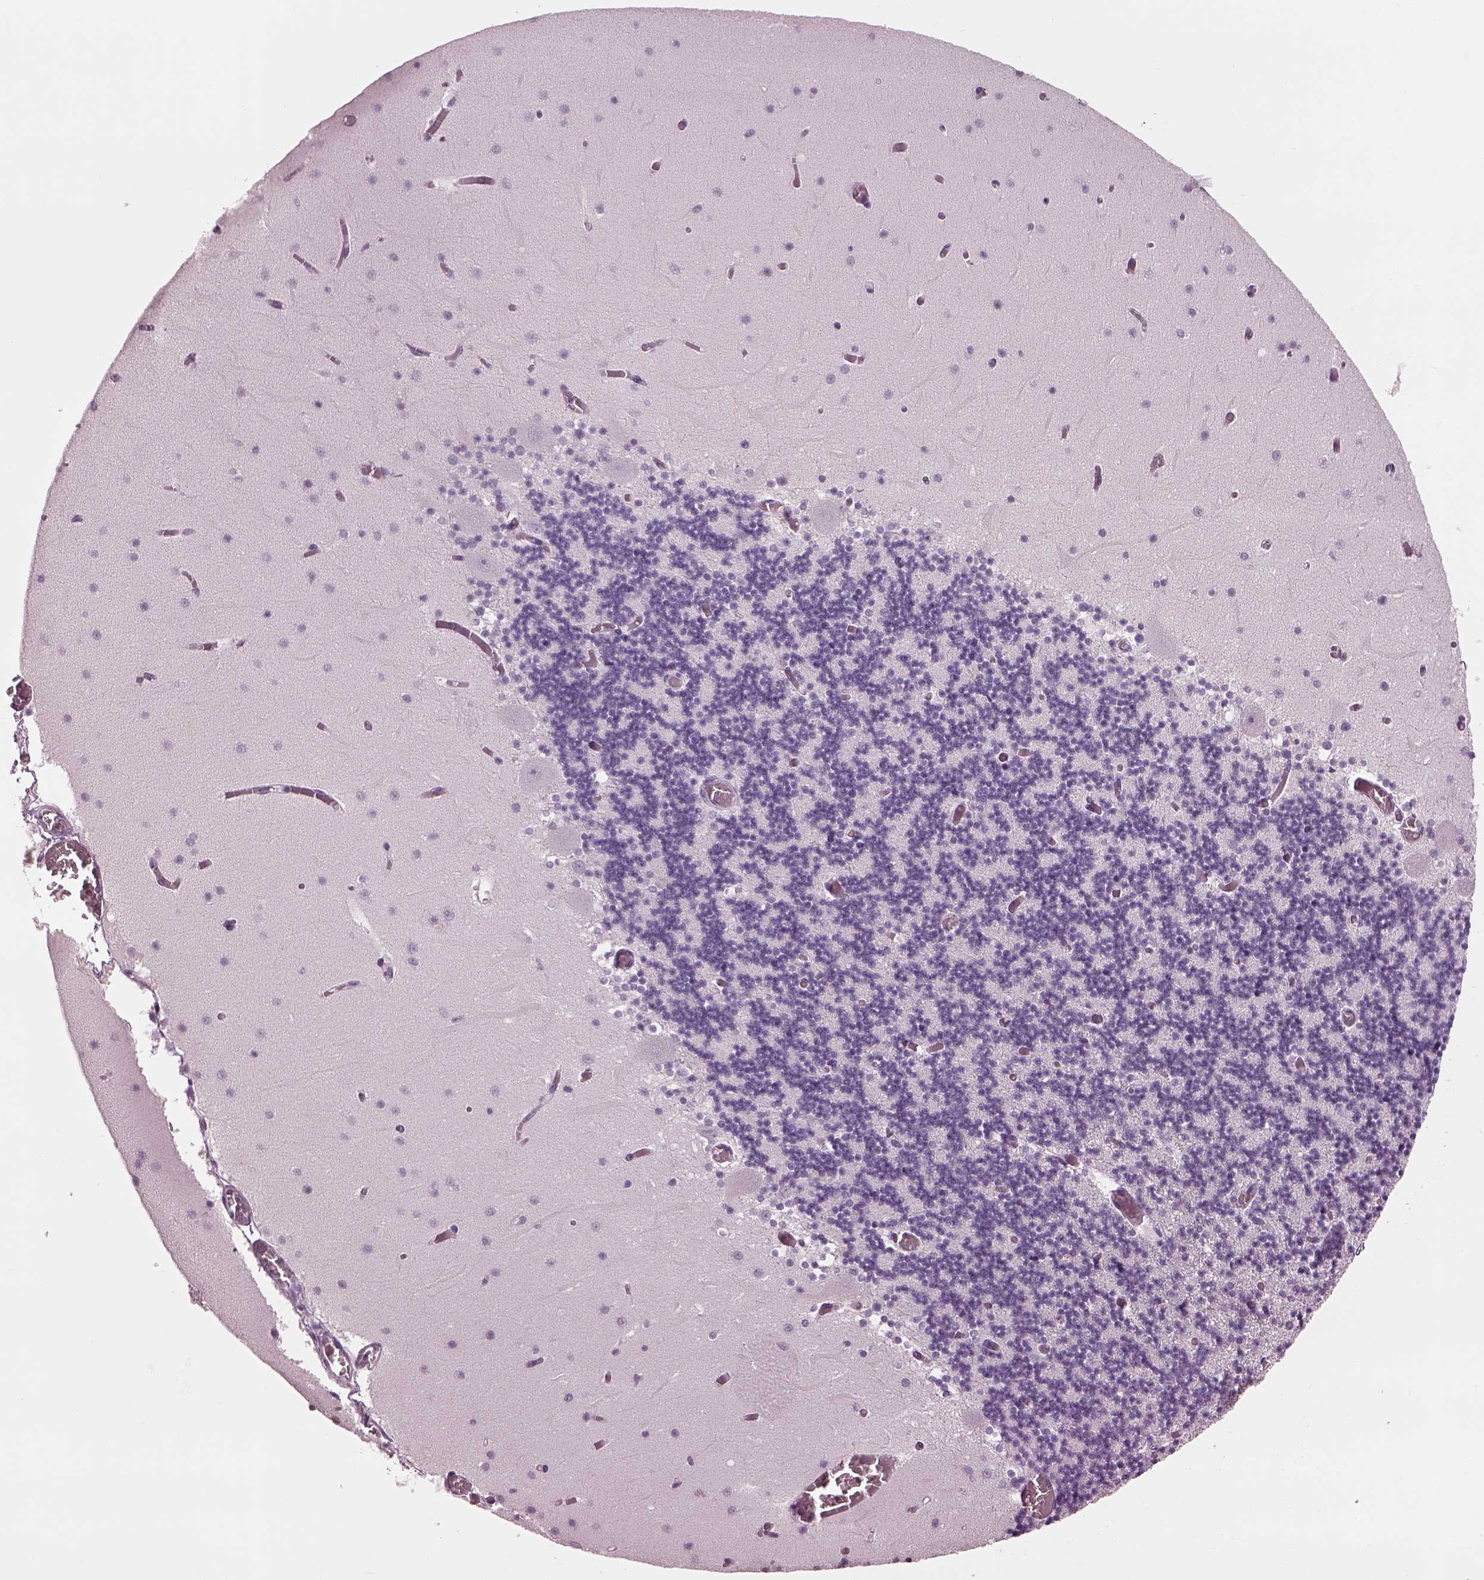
{"staining": {"intensity": "negative", "quantity": "none", "location": "none"}, "tissue": "cerebellum", "cell_type": "Cells in granular layer", "image_type": "normal", "snomed": [{"axis": "morphology", "description": "Normal tissue, NOS"}, {"axis": "topography", "description": "Cerebellum"}], "caption": "Histopathology image shows no protein positivity in cells in granular layer of benign cerebellum.", "gene": "TPPP2", "patient": {"sex": "female", "age": 28}}